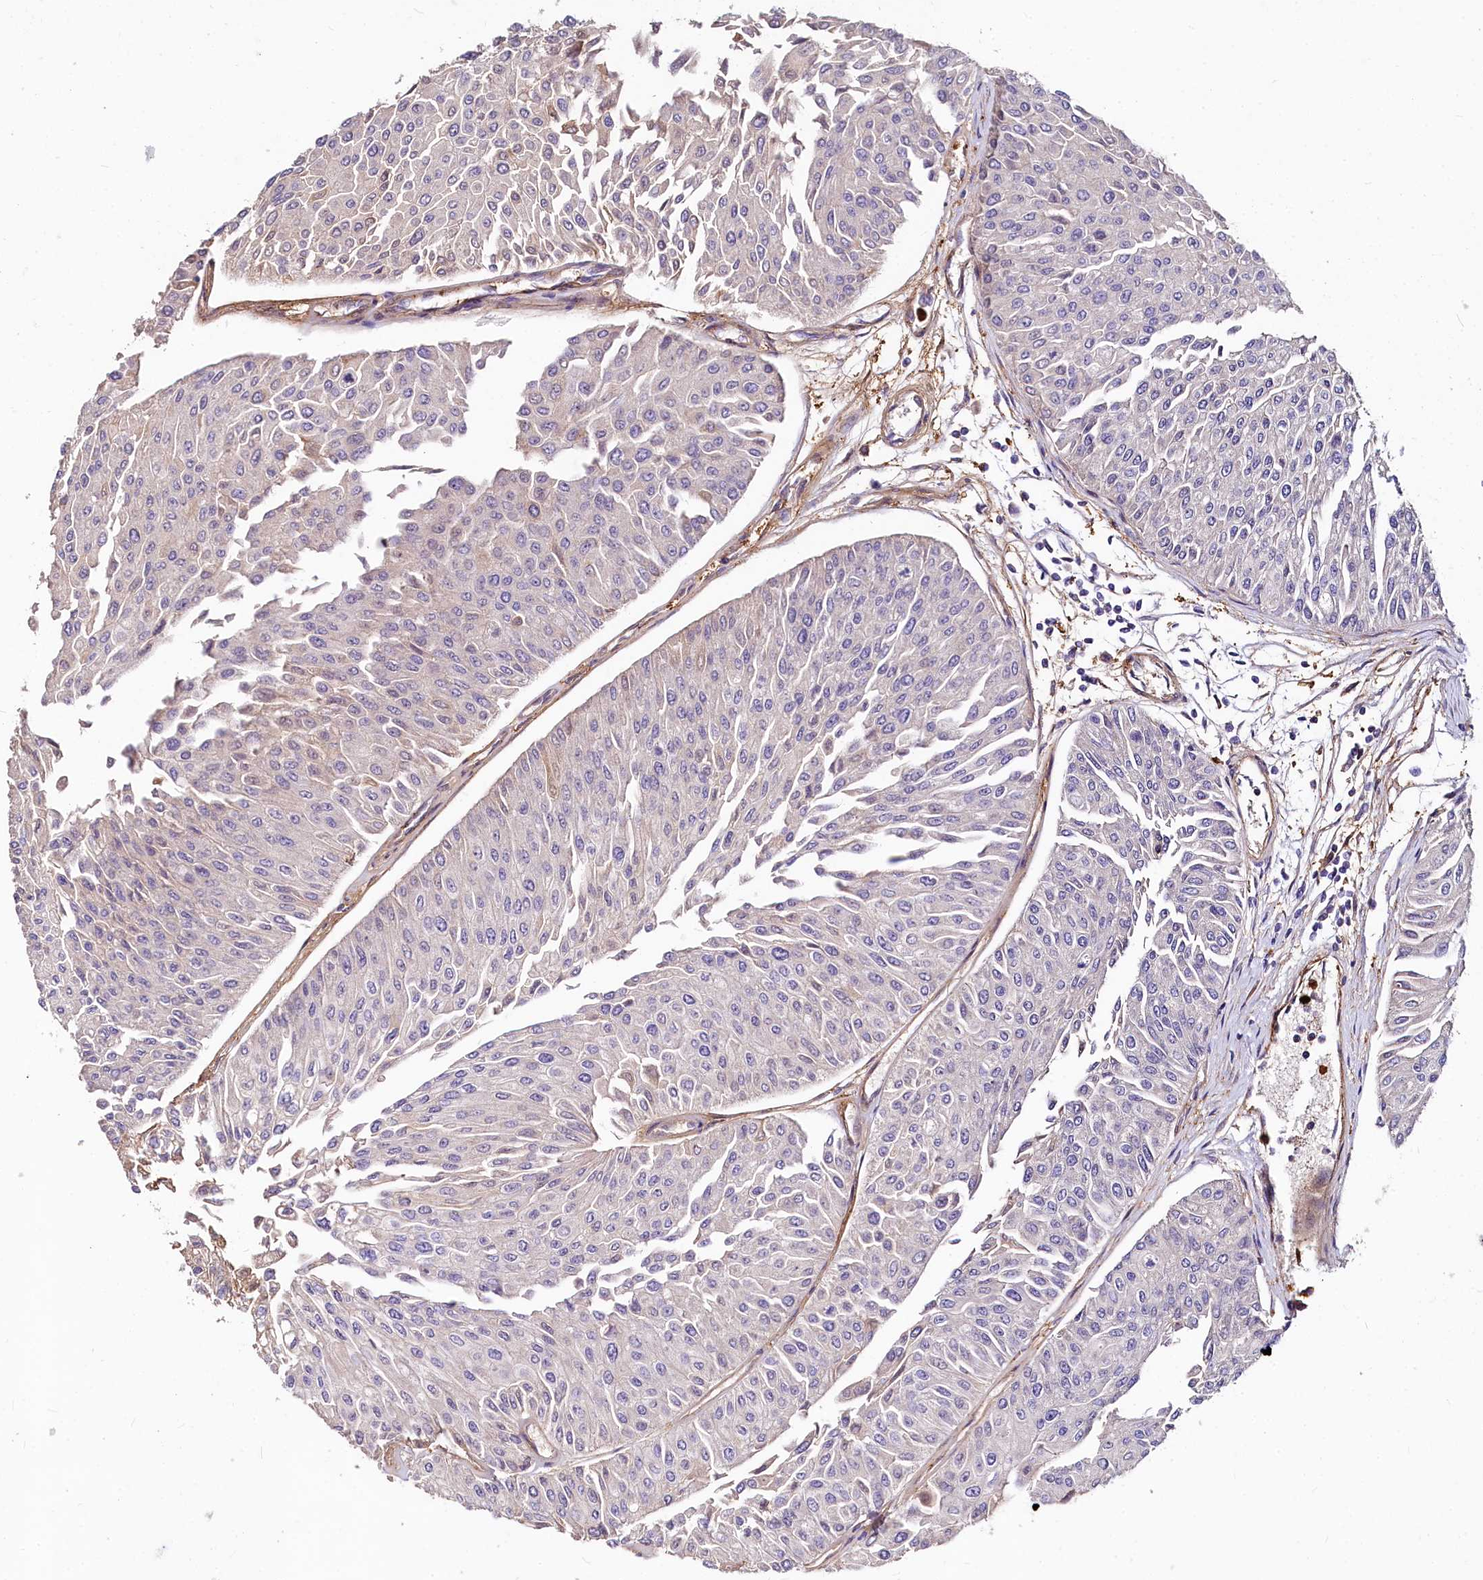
{"staining": {"intensity": "negative", "quantity": "none", "location": "none"}, "tissue": "urothelial cancer", "cell_type": "Tumor cells", "image_type": "cancer", "snomed": [{"axis": "morphology", "description": "Urothelial carcinoma, Low grade"}, {"axis": "topography", "description": "Urinary bladder"}], "caption": "Tumor cells are negative for protein expression in human urothelial cancer. Brightfield microscopy of IHC stained with DAB (3,3'-diaminobenzidine) (brown) and hematoxylin (blue), captured at high magnification.", "gene": "ATG101", "patient": {"sex": "male", "age": 67}}